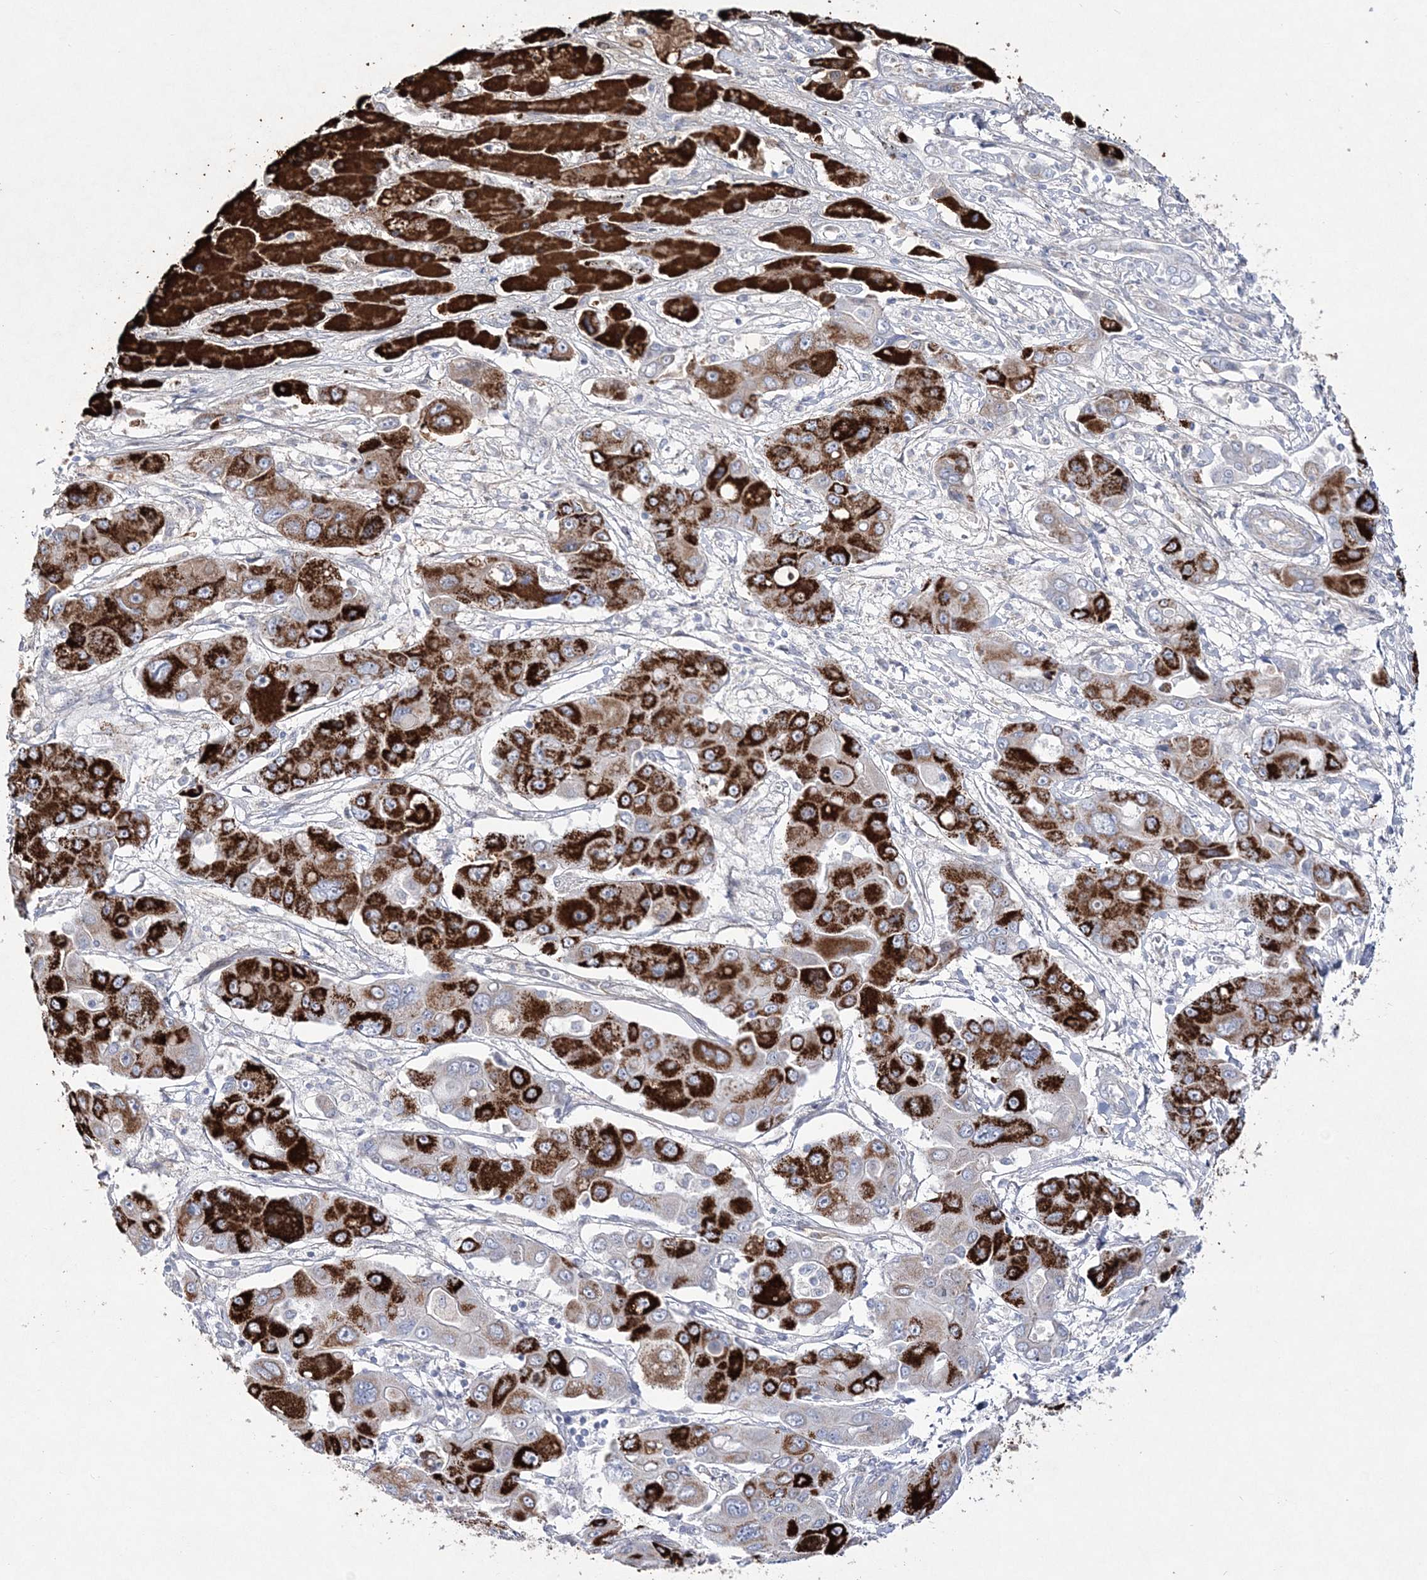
{"staining": {"intensity": "strong", "quantity": ">75%", "location": "cytoplasmic/membranous"}, "tissue": "liver cancer", "cell_type": "Tumor cells", "image_type": "cancer", "snomed": [{"axis": "morphology", "description": "Cholangiocarcinoma"}, {"axis": "topography", "description": "Liver"}], "caption": "Protein analysis of liver cholangiocarcinoma tissue reveals strong cytoplasmic/membranous staining in about >75% of tumor cells. (IHC, brightfield microscopy, high magnification).", "gene": "ANO1", "patient": {"sex": "male", "age": 67}}